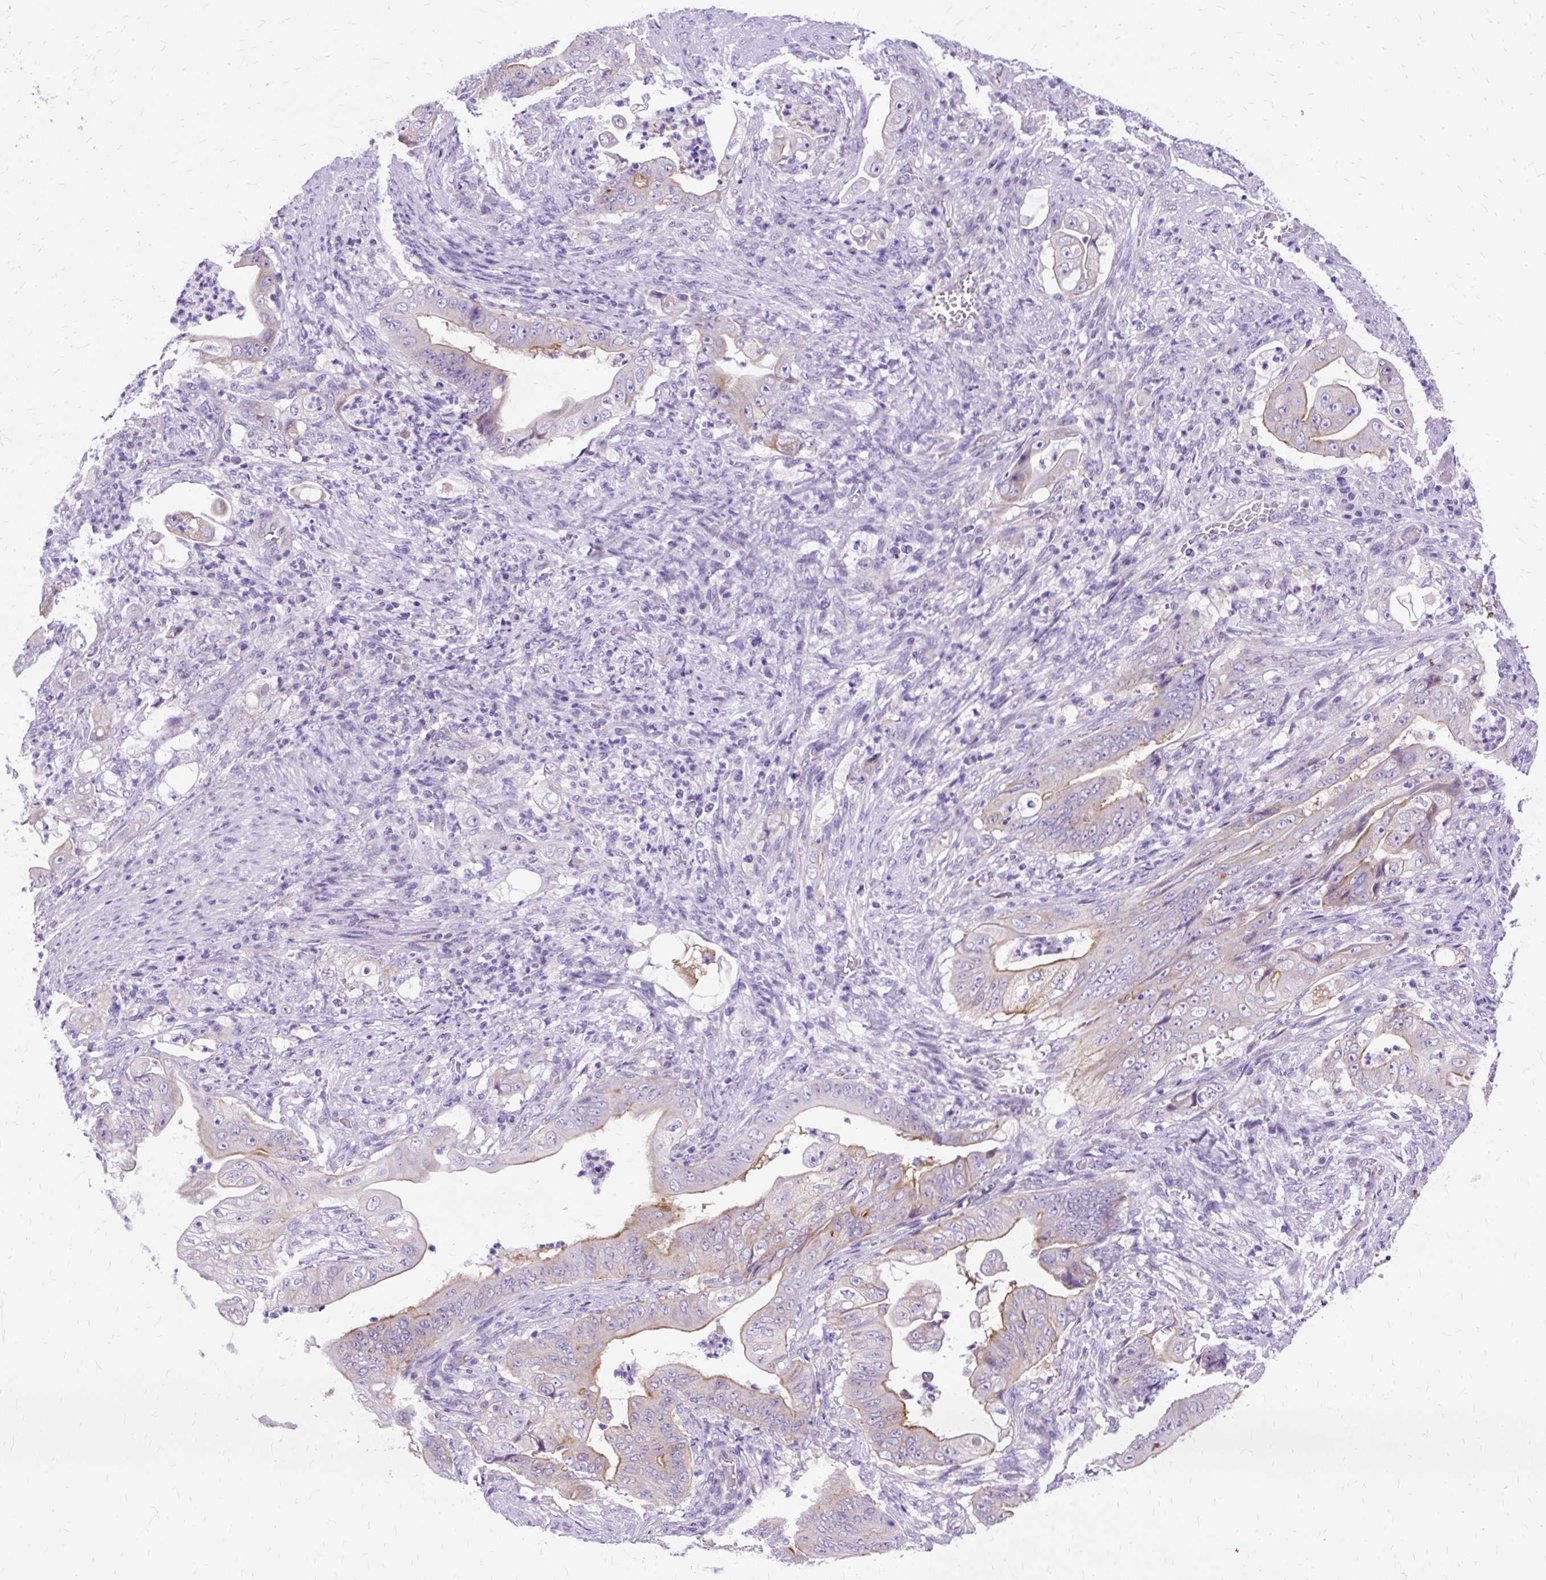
{"staining": {"intensity": "weak", "quantity": "<25%", "location": "cytoplasmic/membranous"}, "tissue": "stomach cancer", "cell_type": "Tumor cells", "image_type": "cancer", "snomed": [{"axis": "morphology", "description": "Adenocarcinoma, NOS"}, {"axis": "topography", "description": "Stomach"}], "caption": "The IHC image has no significant positivity in tumor cells of stomach cancer (adenocarcinoma) tissue.", "gene": "MYO6", "patient": {"sex": "female", "age": 73}}